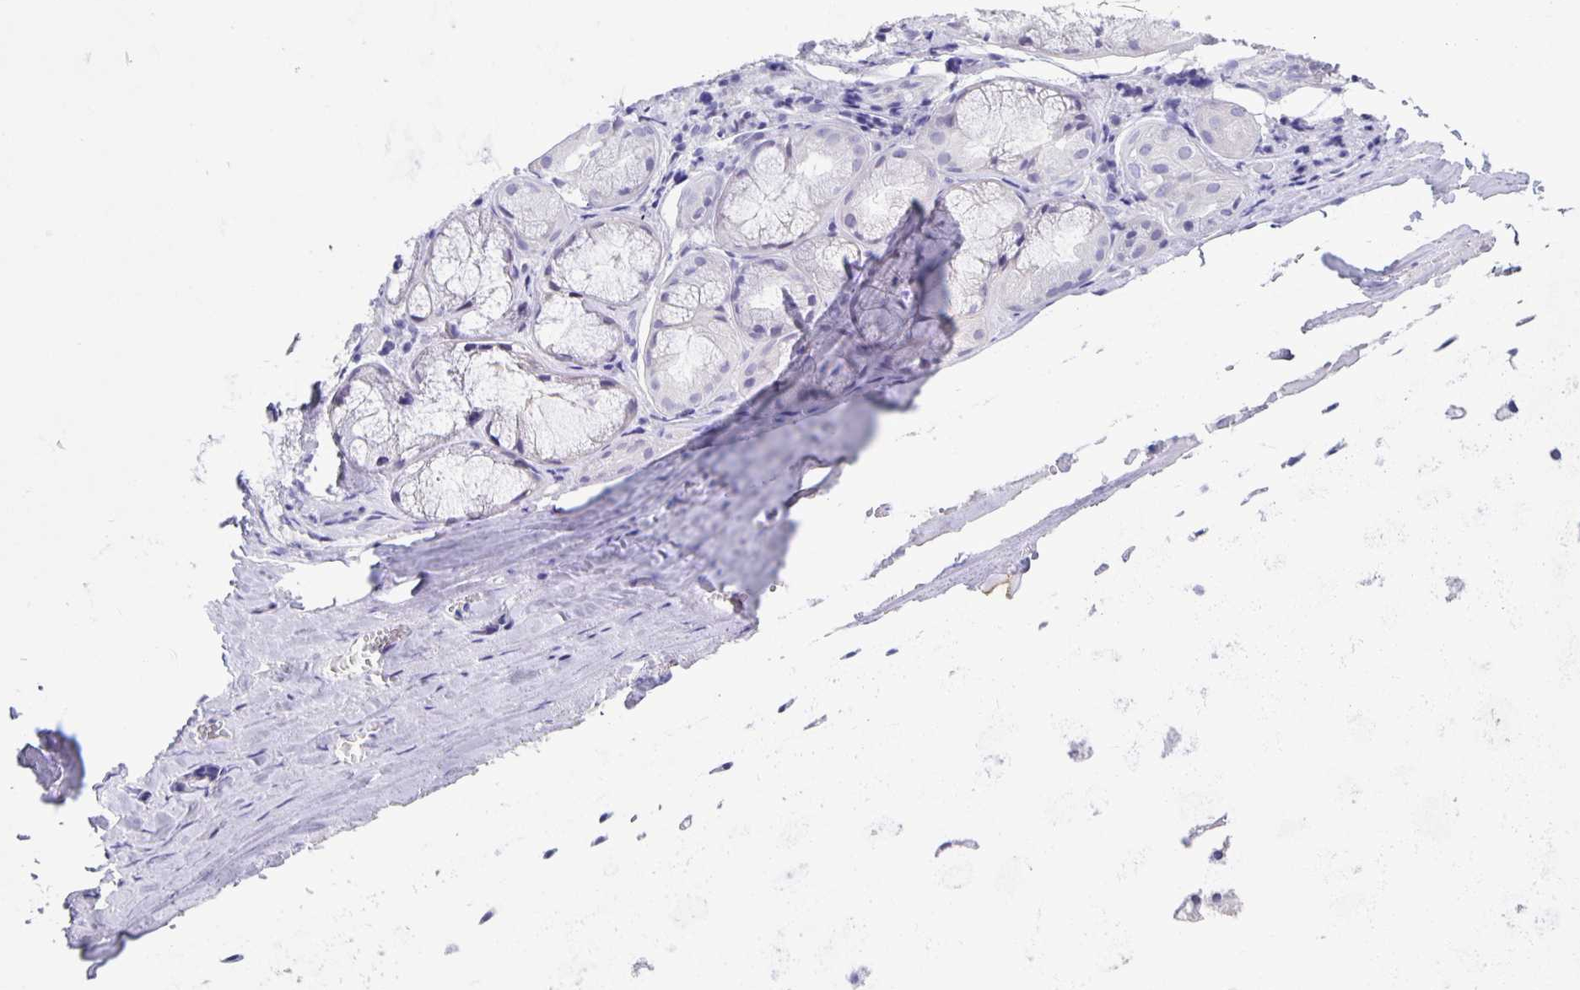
{"staining": {"intensity": "negative", "quantity": "none", "location": "none"}, "tissue": "soft tissue", "cell_type": "Chondrocytes", "image_type": "normal", "snomed": [{"axis": "morphology", "description": "Normal tissue, NOS"}, {"axis": "topography", "description": "Cartilage tissue"}, {"axis": "topography", "description": "Nasopharynx"}, {"axis": "topography", "description": "Thyroid gland"}], "caption": "The image shows no significant staining in chondrocytes of soft tissue.", "gene": "ERMN", "patient": {"sex": "male", "age": 63}}